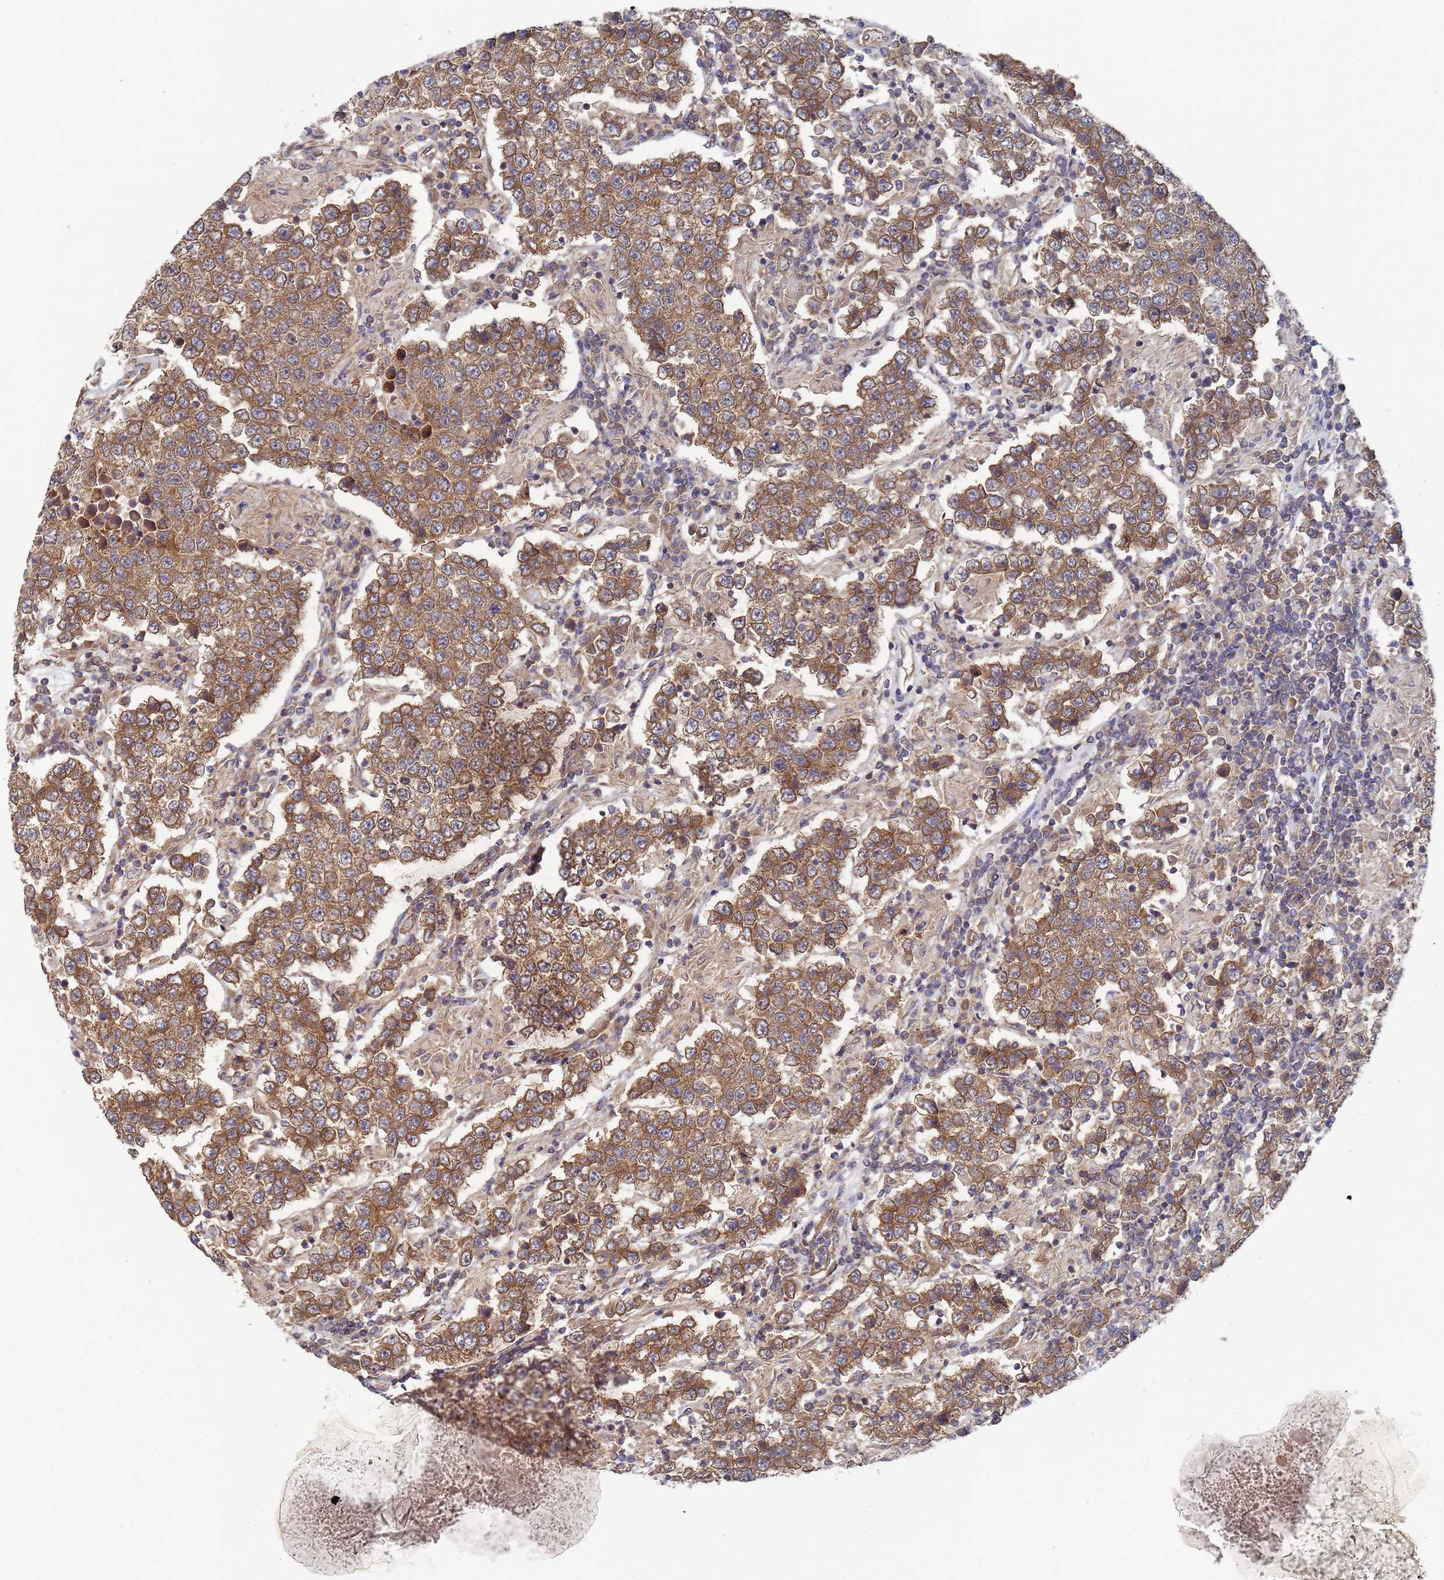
{"staining": {"intensity": "strong", "quantity": ">75%", "location": "cytoplasmic/membranous"}, "tissue": "testis cancer", "cell_type": "Tumor cells", "image_type": "cancer", "snomed": [{"axis": "morphology", "description": "Normal tissue, NOS"}, {"axis": "morphology", "description": "Urothelial carcinoma, High grade"}, {"axis": "morphology", "description": "Seminoma, NOS"}, {"axis": "morphology", "description": "Carcinoma, Embryonal, NOS"}, {"axis": "topography", "description": "Urinary bladder"}, {"axis": "topography", "description": "Testis"}], "caption": "Testis cancer stained with a protein marker displays strong staining in tumor cells.", "gene": "ALS2CL", "patient": {"sex": "male", "age": 41}}